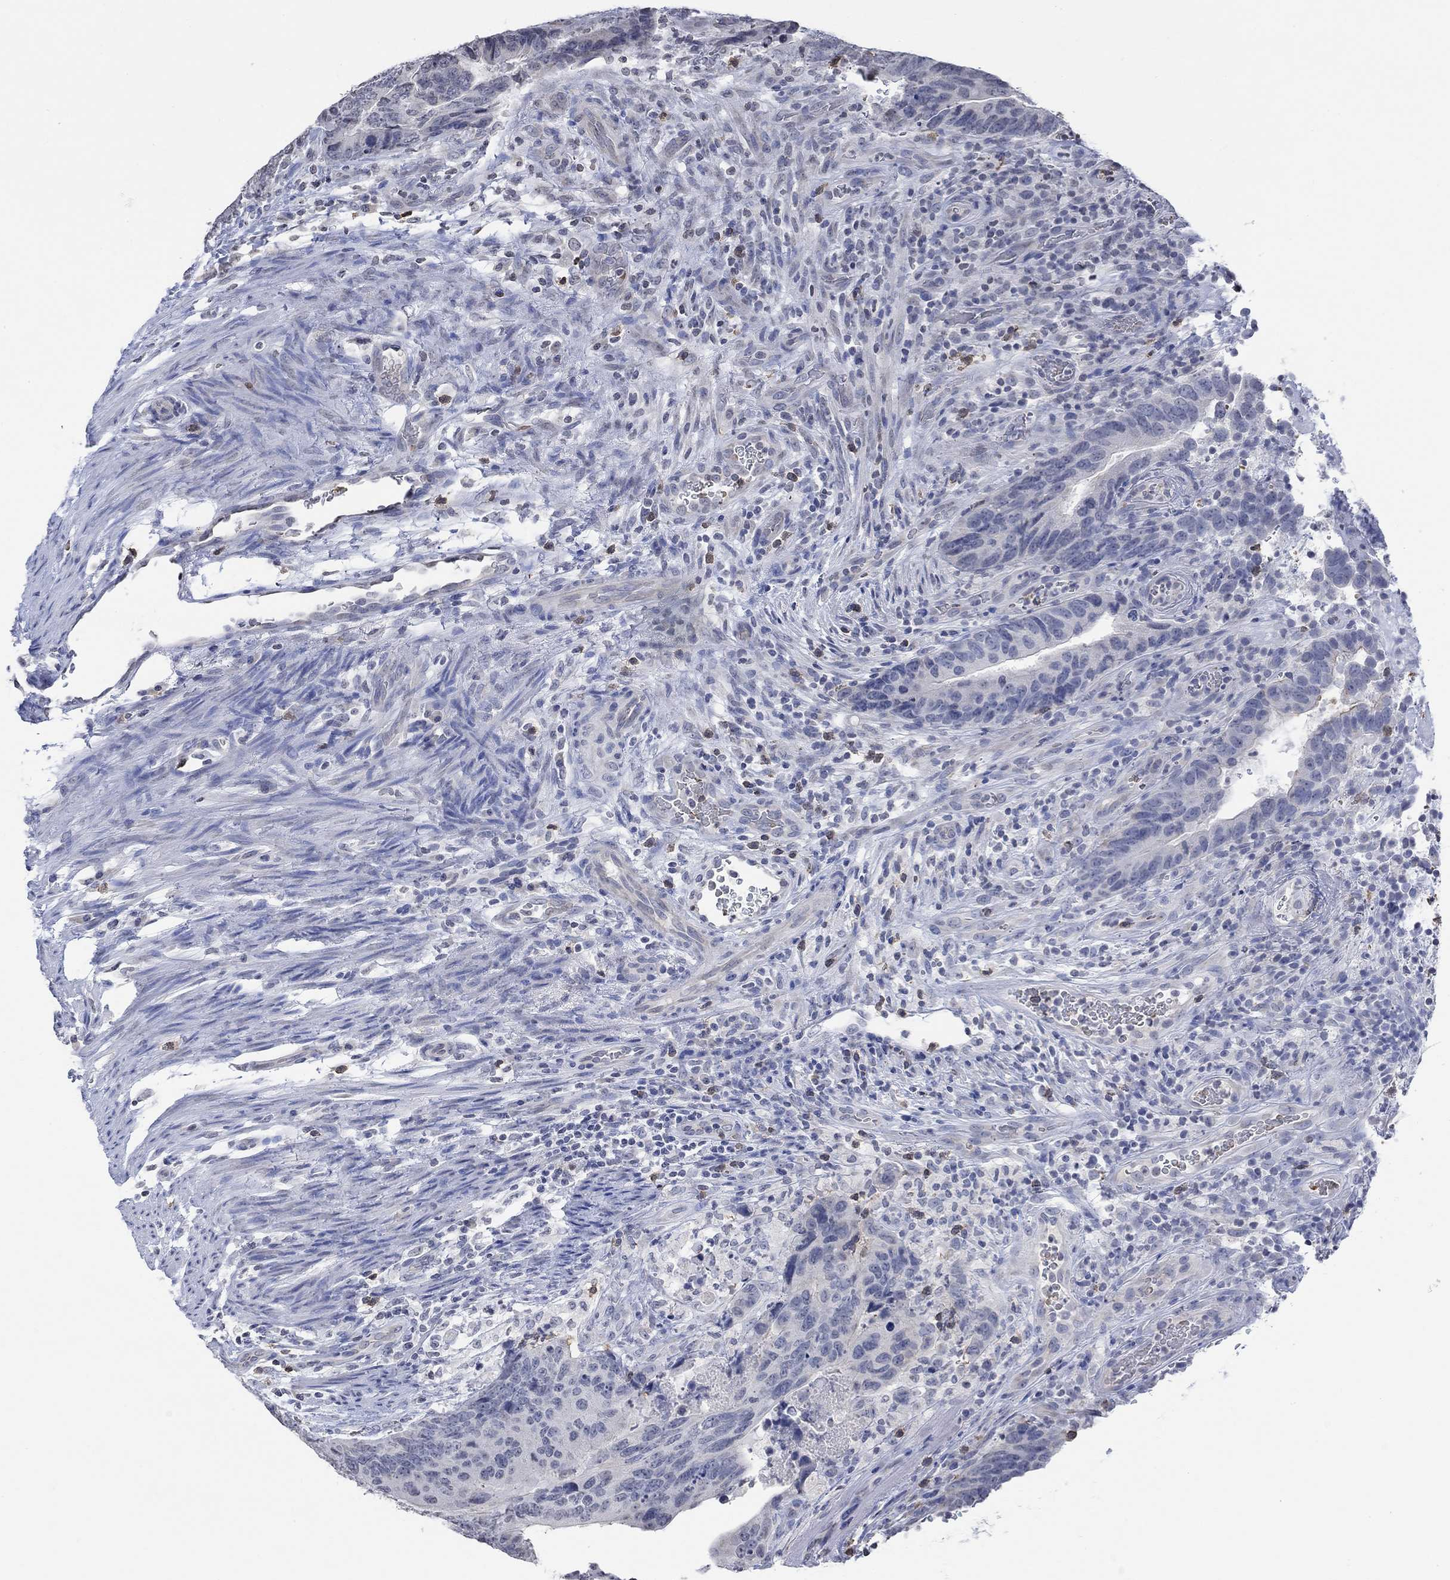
{"staining": {"intensity": "negative", "quantity": "none", "location": "none"}, "tissue": "colorectal cancer", "cell_type": "Tumor cells", "image_type": "cancer", "snomed": [{"axis": "morphology", "description": "Adenocarcinoma, NOS"}, {"axis": "topography", "description": "Colon"}], "caption": "The histopathology image displays no staining of tumor cells in colorectal cancer (adenocarcinoma). (Stains: DAB IHC with hematoxylin counter stain, Microscopy: brightfield microscopy at high magnification).", "gene": "TMEM255A", "patient": {"sex": "female", "age": 56}}